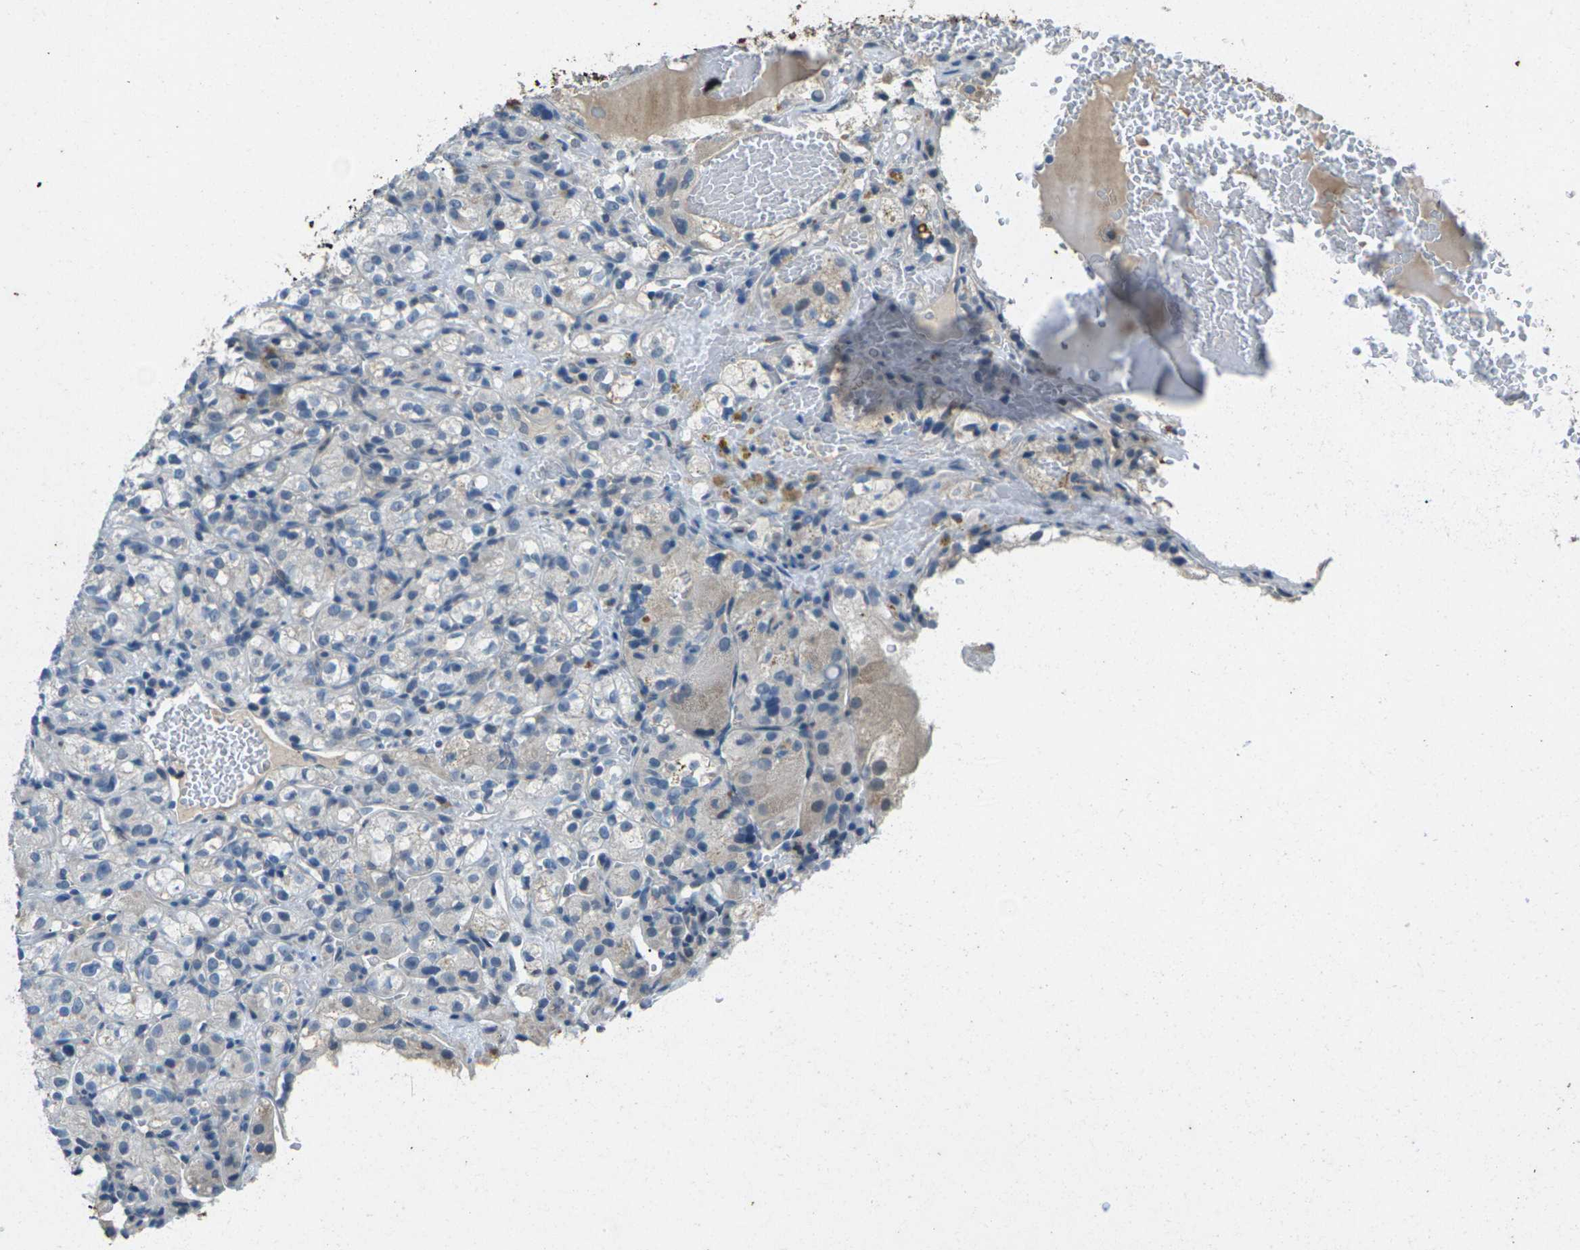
{"staining": {"intensity": "negative", "quantity": "none", "location": "none"}, "tissue": "renal cancer", "cell_type": "Tumor cells", "image_type": "cancer", "snomed": [{"axis": "morphology", "description": "Normal tissue, NOS"}, {"axis": "morphology", "description": "Adenocarcinoma, NOS"}, {"axis": "topography", "description": "Kidney"}], "caption": "High power microscopy micrograph of an immunohistochemistry (IHC) histopathology image of adenocarcinoma (renal), revealing no significant expression in tumor cells.", "gene": "SIGLEC14", "patient": {"sex": "male", "age": 61}}